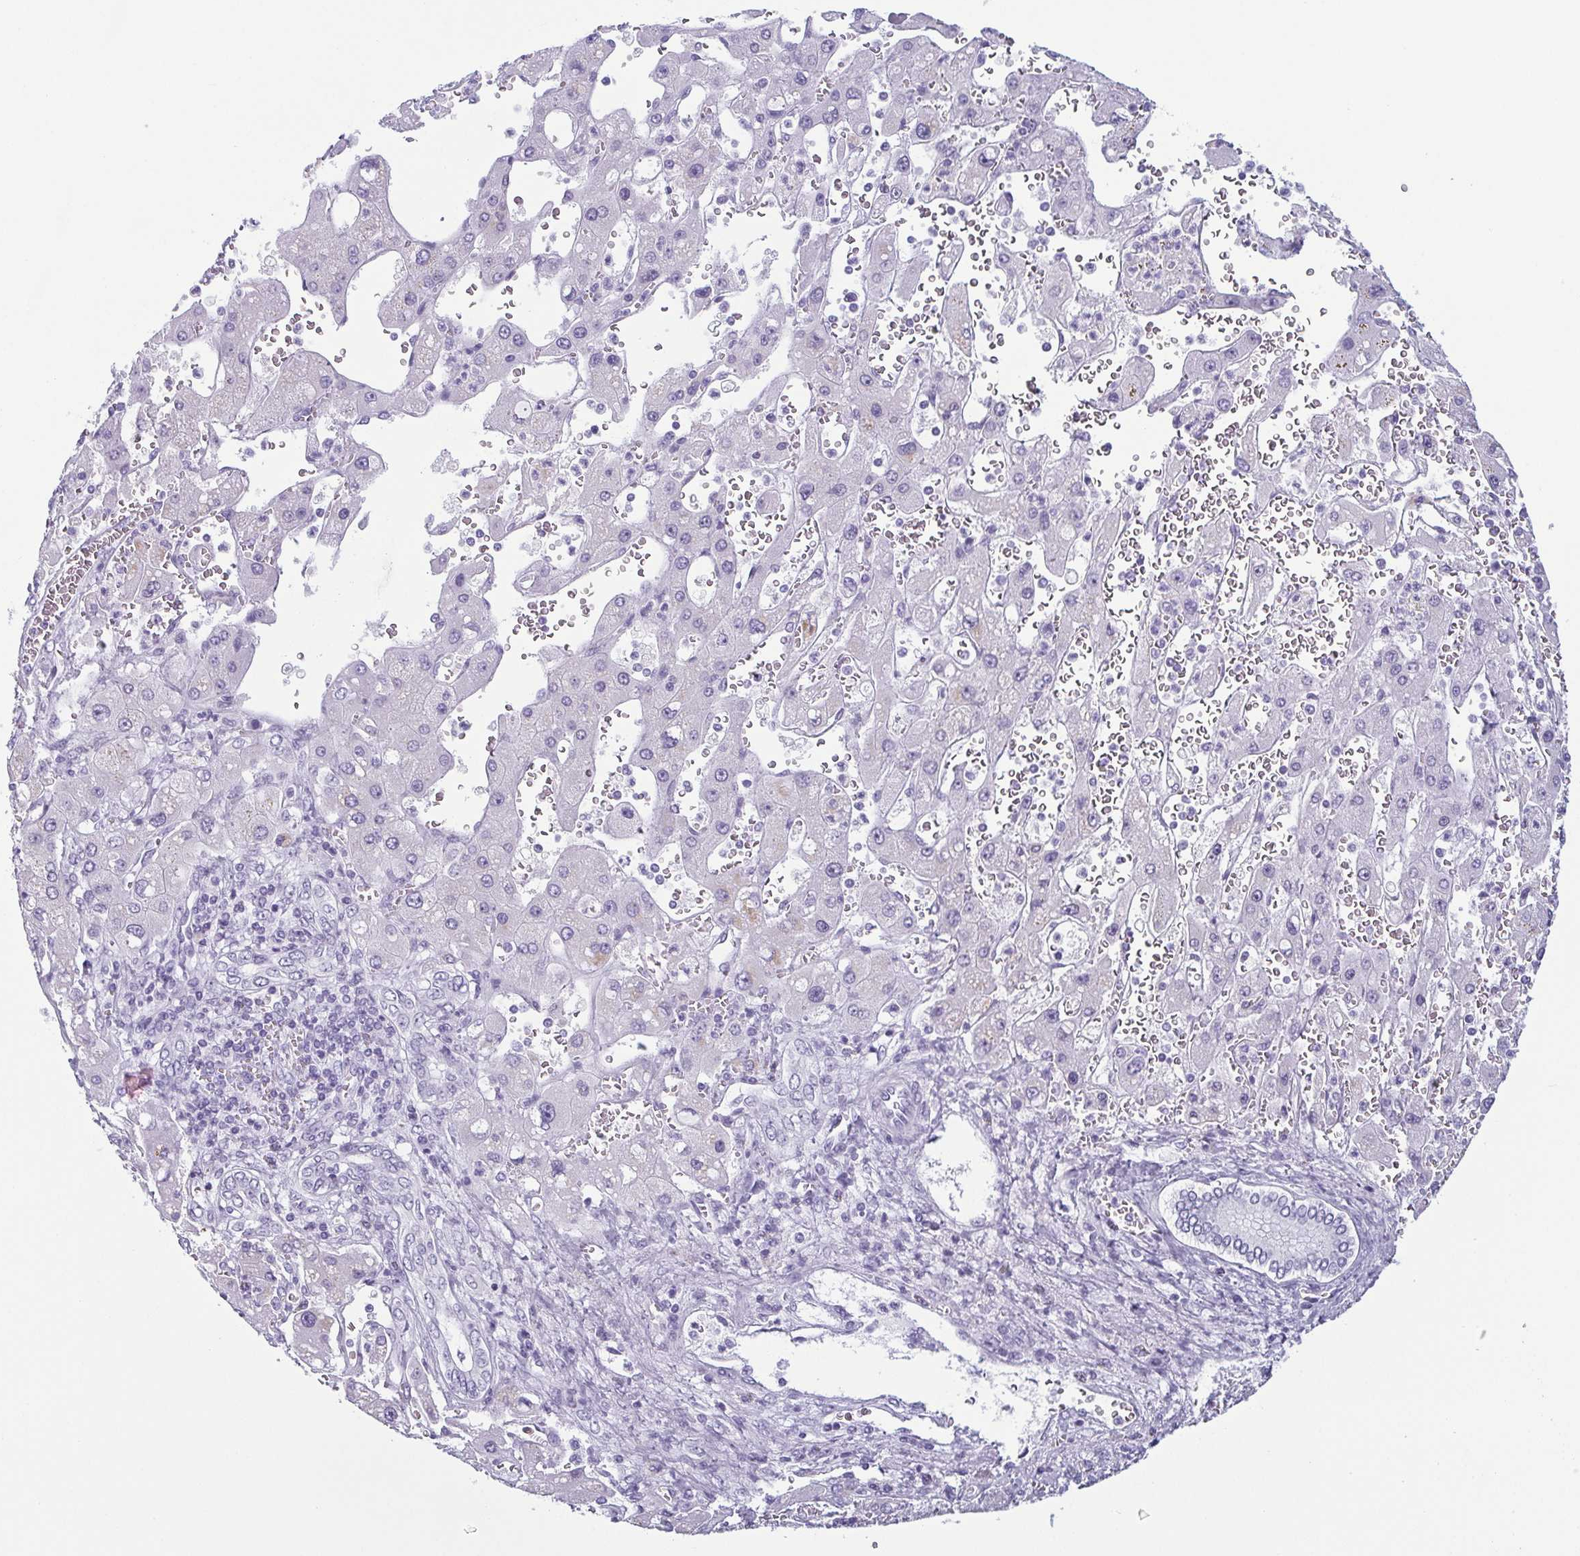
{"staining": {"intensity": "negative", "quantity": "none", "location": "none"}, "tissue": "liver cancer", "cell_type": "Tumor cells", "image_type": "cancer", "snomed": [{"axis": "morphology", "description": "Carcinoma, Hepatocellular, NOS"}, {"axis": "topography", "description": "Liver"}], "caption": "Tumor cells are negative for brown protein staining in liver cancer.", "gene": "KRT78", "patient": {"sex": "female", "age": 73}}